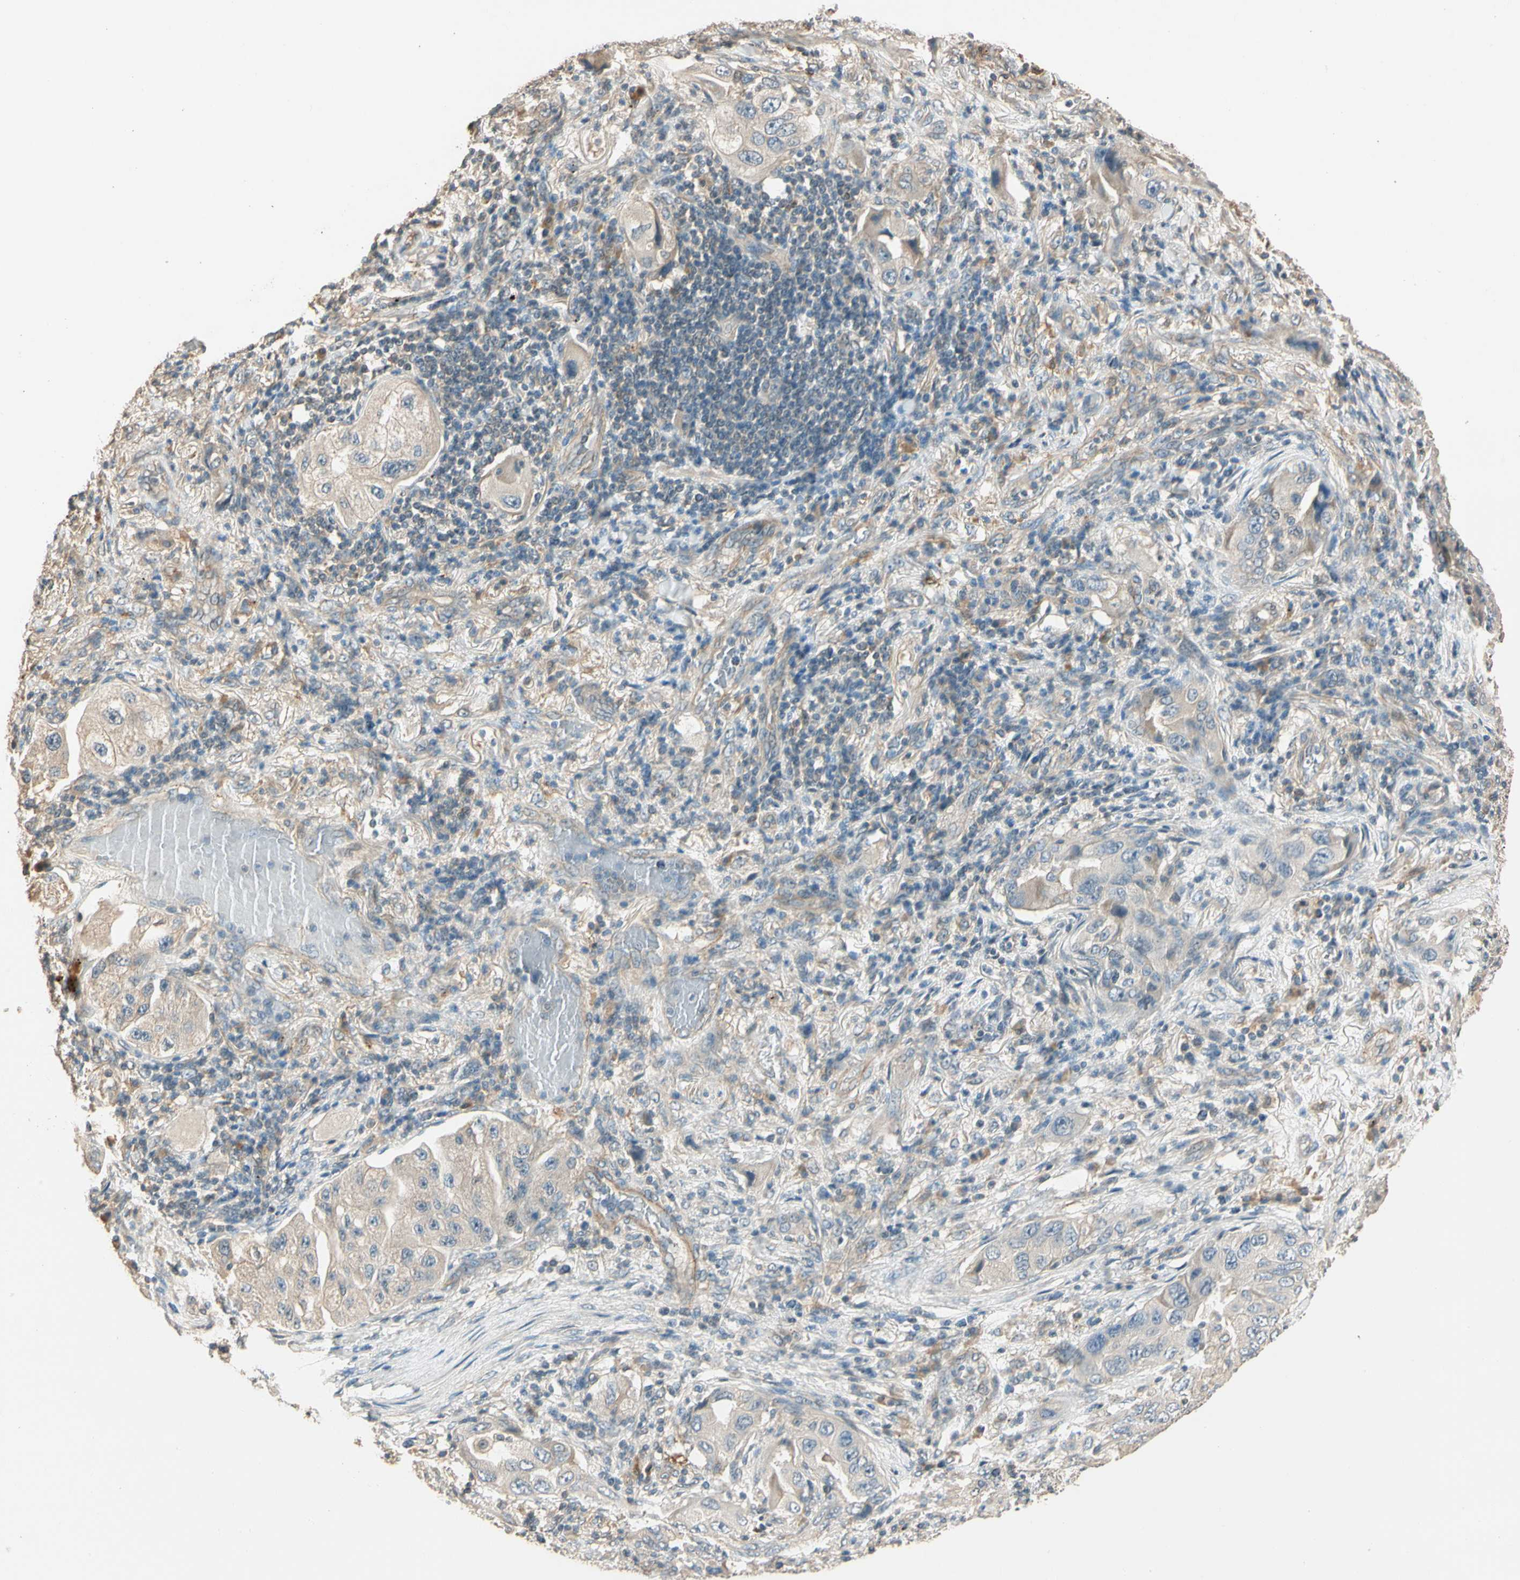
{"staining": {"intensity": "weak", "quantity": "25%-75%", "location": "cytoplasmic/membranous"}, "tissue": "lung cancer", "cell_type": "Tumor cells", "image_type": "cancer", "snomed": [{"axis": "morphology", "description": "Adenocarcinoma, NOS"}, {"axis": "topography", "description": "Lung"}], "caption": "Lung adenocarcinoma tissue demonstrates weak cytoplasmic/membranous positivity in approximately 25%-75% of tumor cells", "gene": "CDH6", "patient": {"sex": "female", "age": 65}}